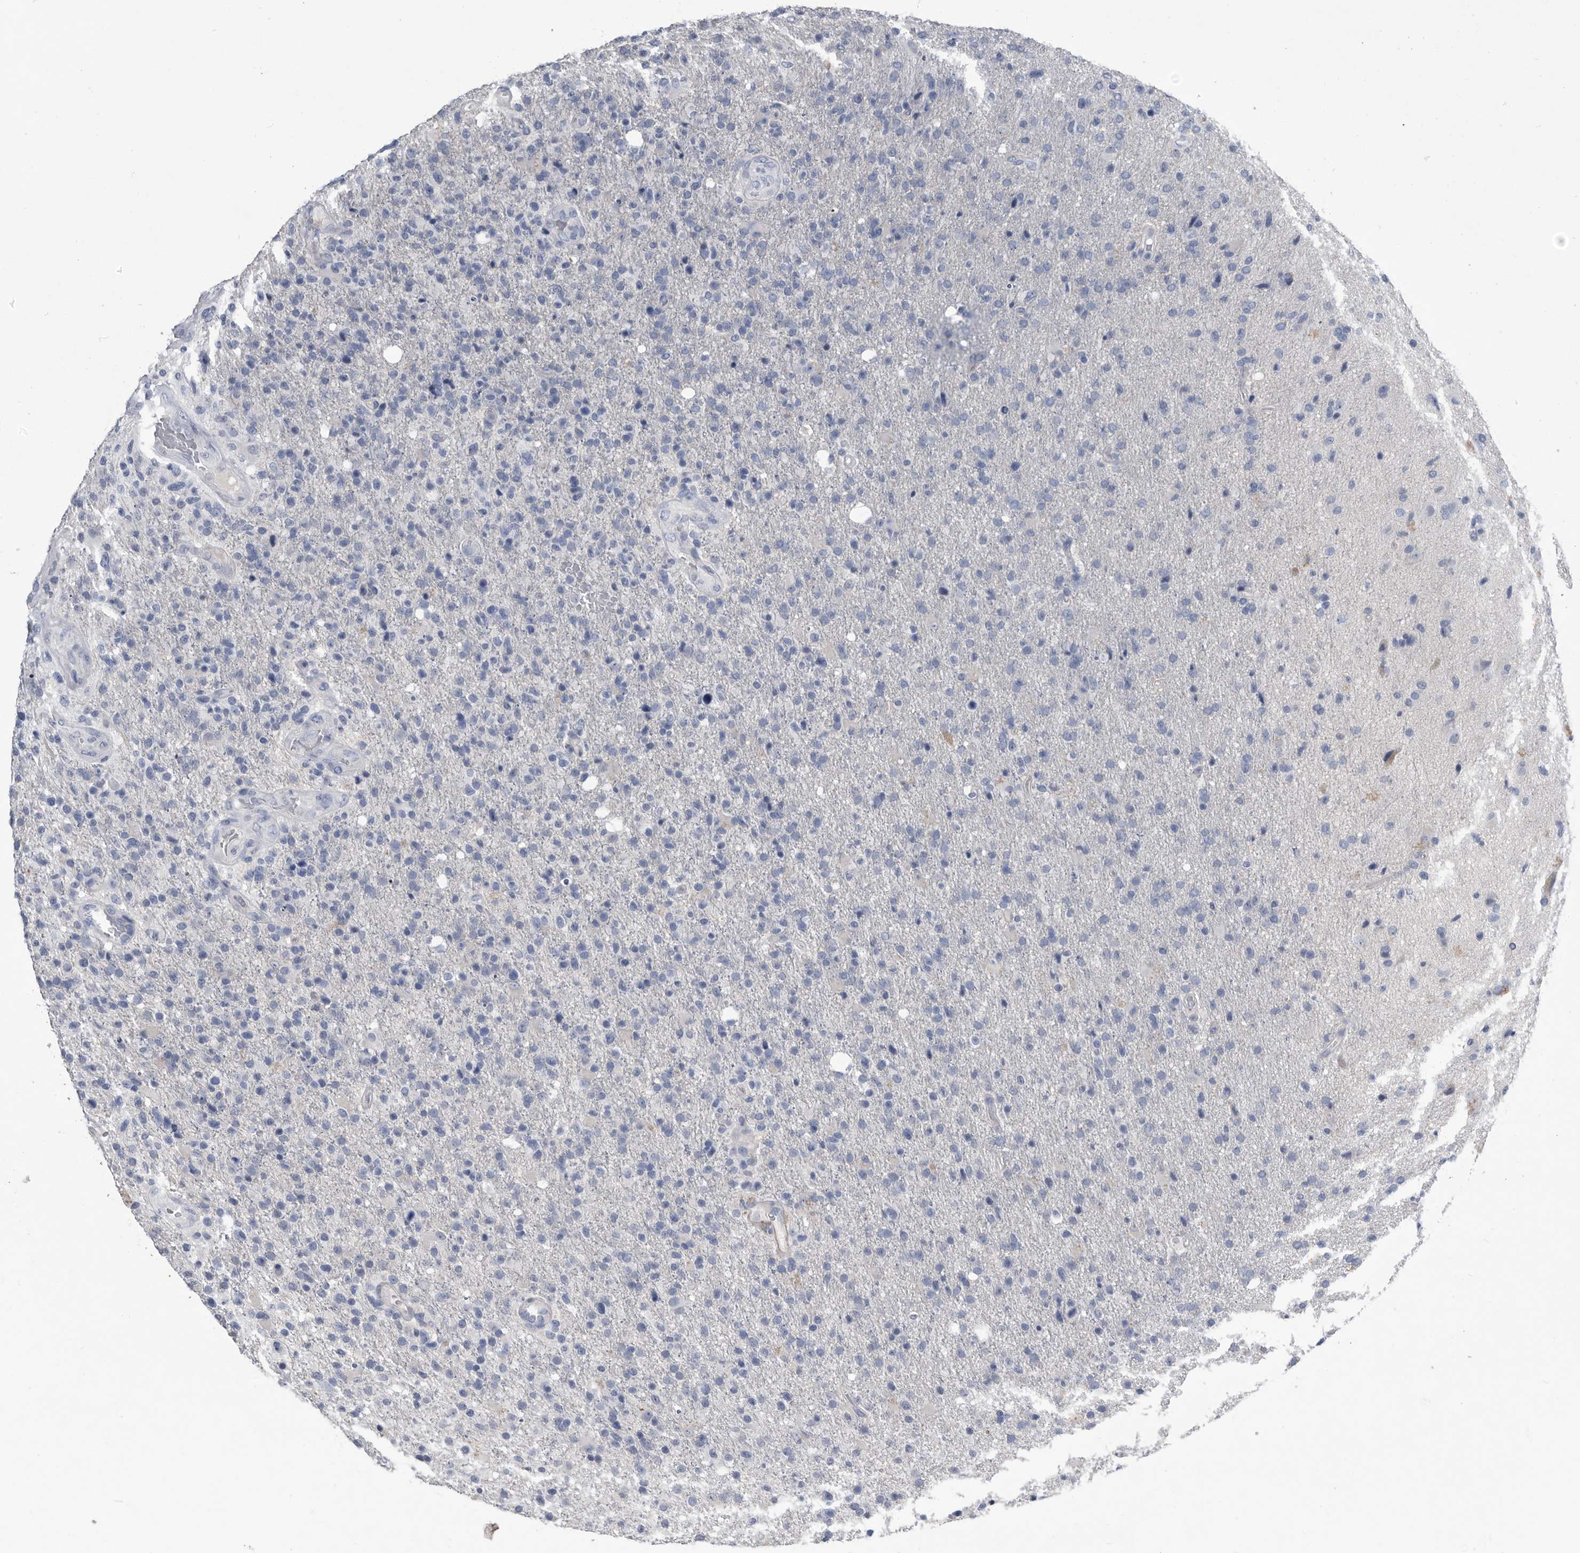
{"staining": {"intensity": "negative", "quantity": "none", "location": "none"}, "tissue": "glioma", "cell_type": "Tumor cells", "image_type": "cancer", "snomed": [{"axis": "morphology", "description": "Glioma, malignant, High grade"}, {"axis": "topography", "description": "Brain"}], "caption": "Tumor cells show no significant protein staining in malignant high-grade glioma.", "gene": "BTBD6", "patient": {"sex": "male", "age": 72}}